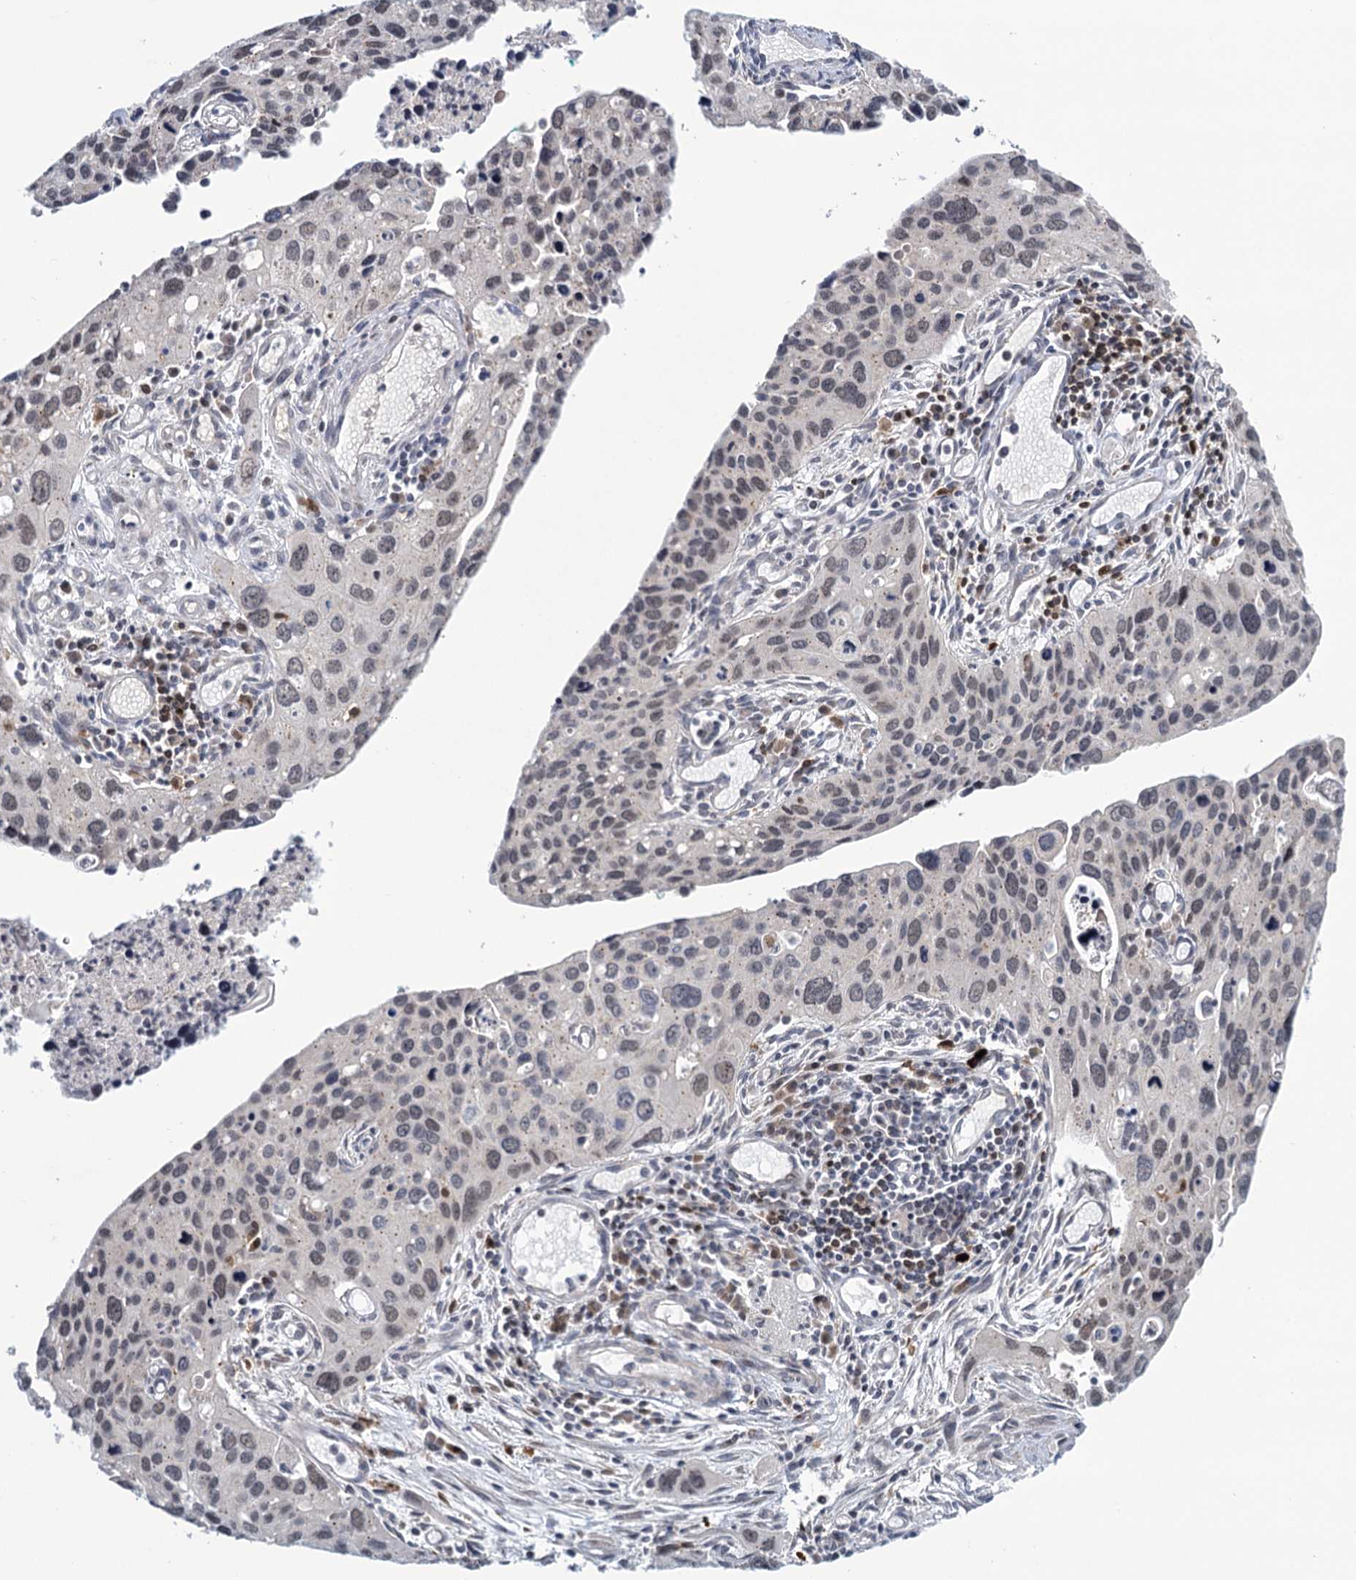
{"staining": {"intensity": "negative", "quantity": "none", "location": "none"}, "tissue": "cervical cancer", "cell_type": "Tumor cells", "image_type": "cancer", "snomed": [{"axis": "morphology", "description": "Squamous cell carcinoma, NOS"}, {"axis": "topography", "description": "Cervix"}], "caption": "This micrograph is of cervical cancer (squamous cell carcinoma) stained with IHC to label a protein in brown with the nuclei are counter-stained blue. There is no expression in tumor cells.", "gene": "STAP1", "patient": {"sex": "female", "age": 55}}